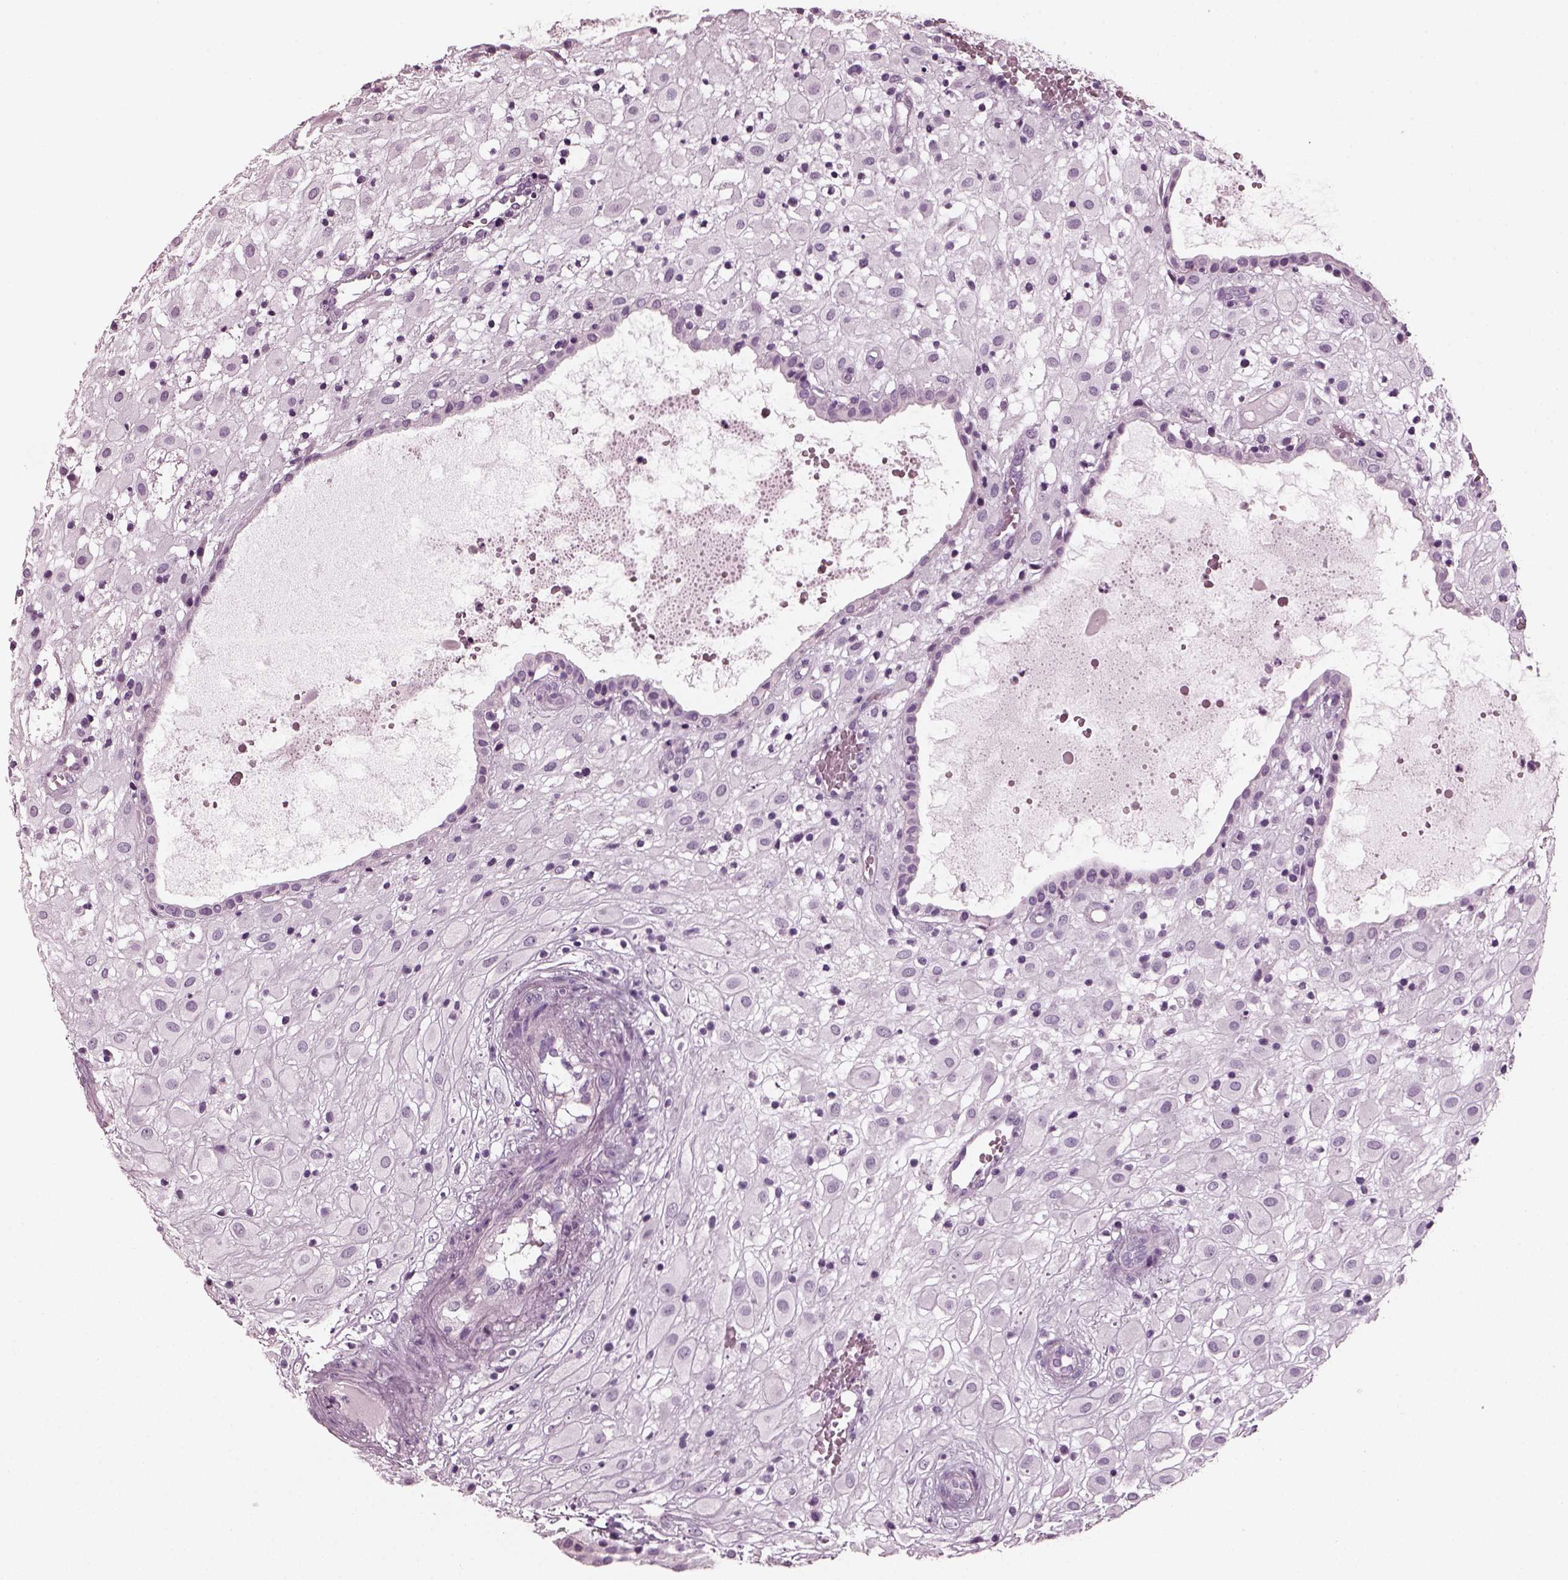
{"staining": {"intensity": "negative", "quantity": "none", "location": "none"}, "tissue": "placenta", "cell_type": "Decidual cells", "image_type": "normal", "snomed": [{"axis": "morphology", "description": "Normal tissue, NOS"}, {"axis": "topography", "description": "Placenta"}], "caption": "Immunohistochemistry image of unremarkable placenta: human placenta stained with DAB demonstrates no significant protein staining in decidual cells.", "gene": "RCVRN", "patient": {"sex": "female", "age": 24}}